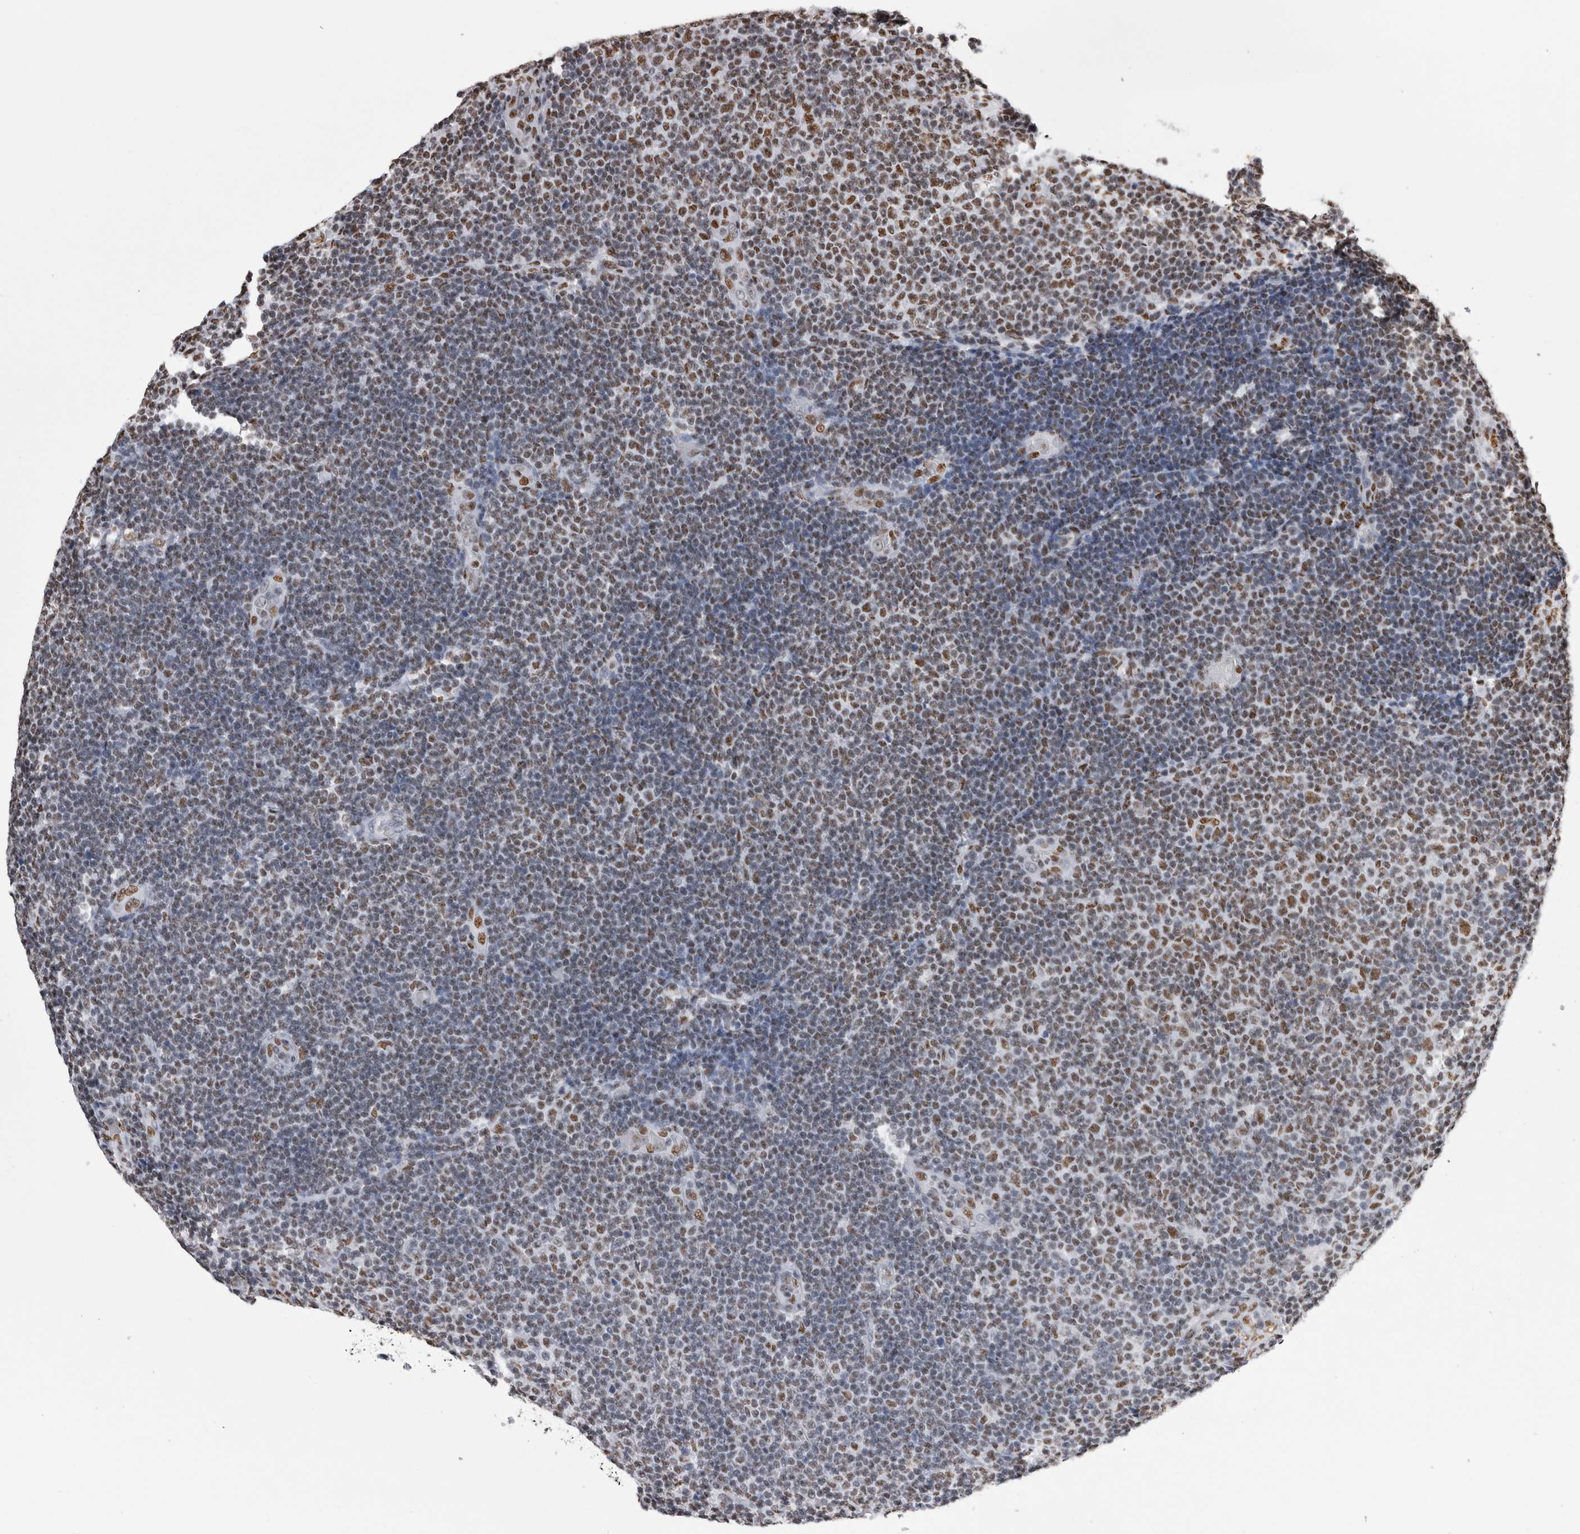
{"staining": {"intensity": "moderate", "quantity": "25%-75%", "location": "nuclear"}, "tissue": "lymphoma", "cell_type": "Tumor cells", "image_type": "cancer", "snomed": [{"axis": "morphology", "description": "Malignant lymphoma, non-Hodgkin's type, Low grade"}, {"axis": "topography", "description": "Lymph node"}], "caption": "Immunohistochemistry staining of malignant lymphoma, non-Hodgkin's type (low-grade), which reveals medium levels of moderate nuclear staining in approximately 25%-75% of tumor cells indicating moderate nuclear protein staining. The staining was performed using DAB (brown) for protein detection and nuclei were counterstained in hematoxylin (blue).", "gene": "ALPK3", "patient": {"sex": "male", "age": 83}}